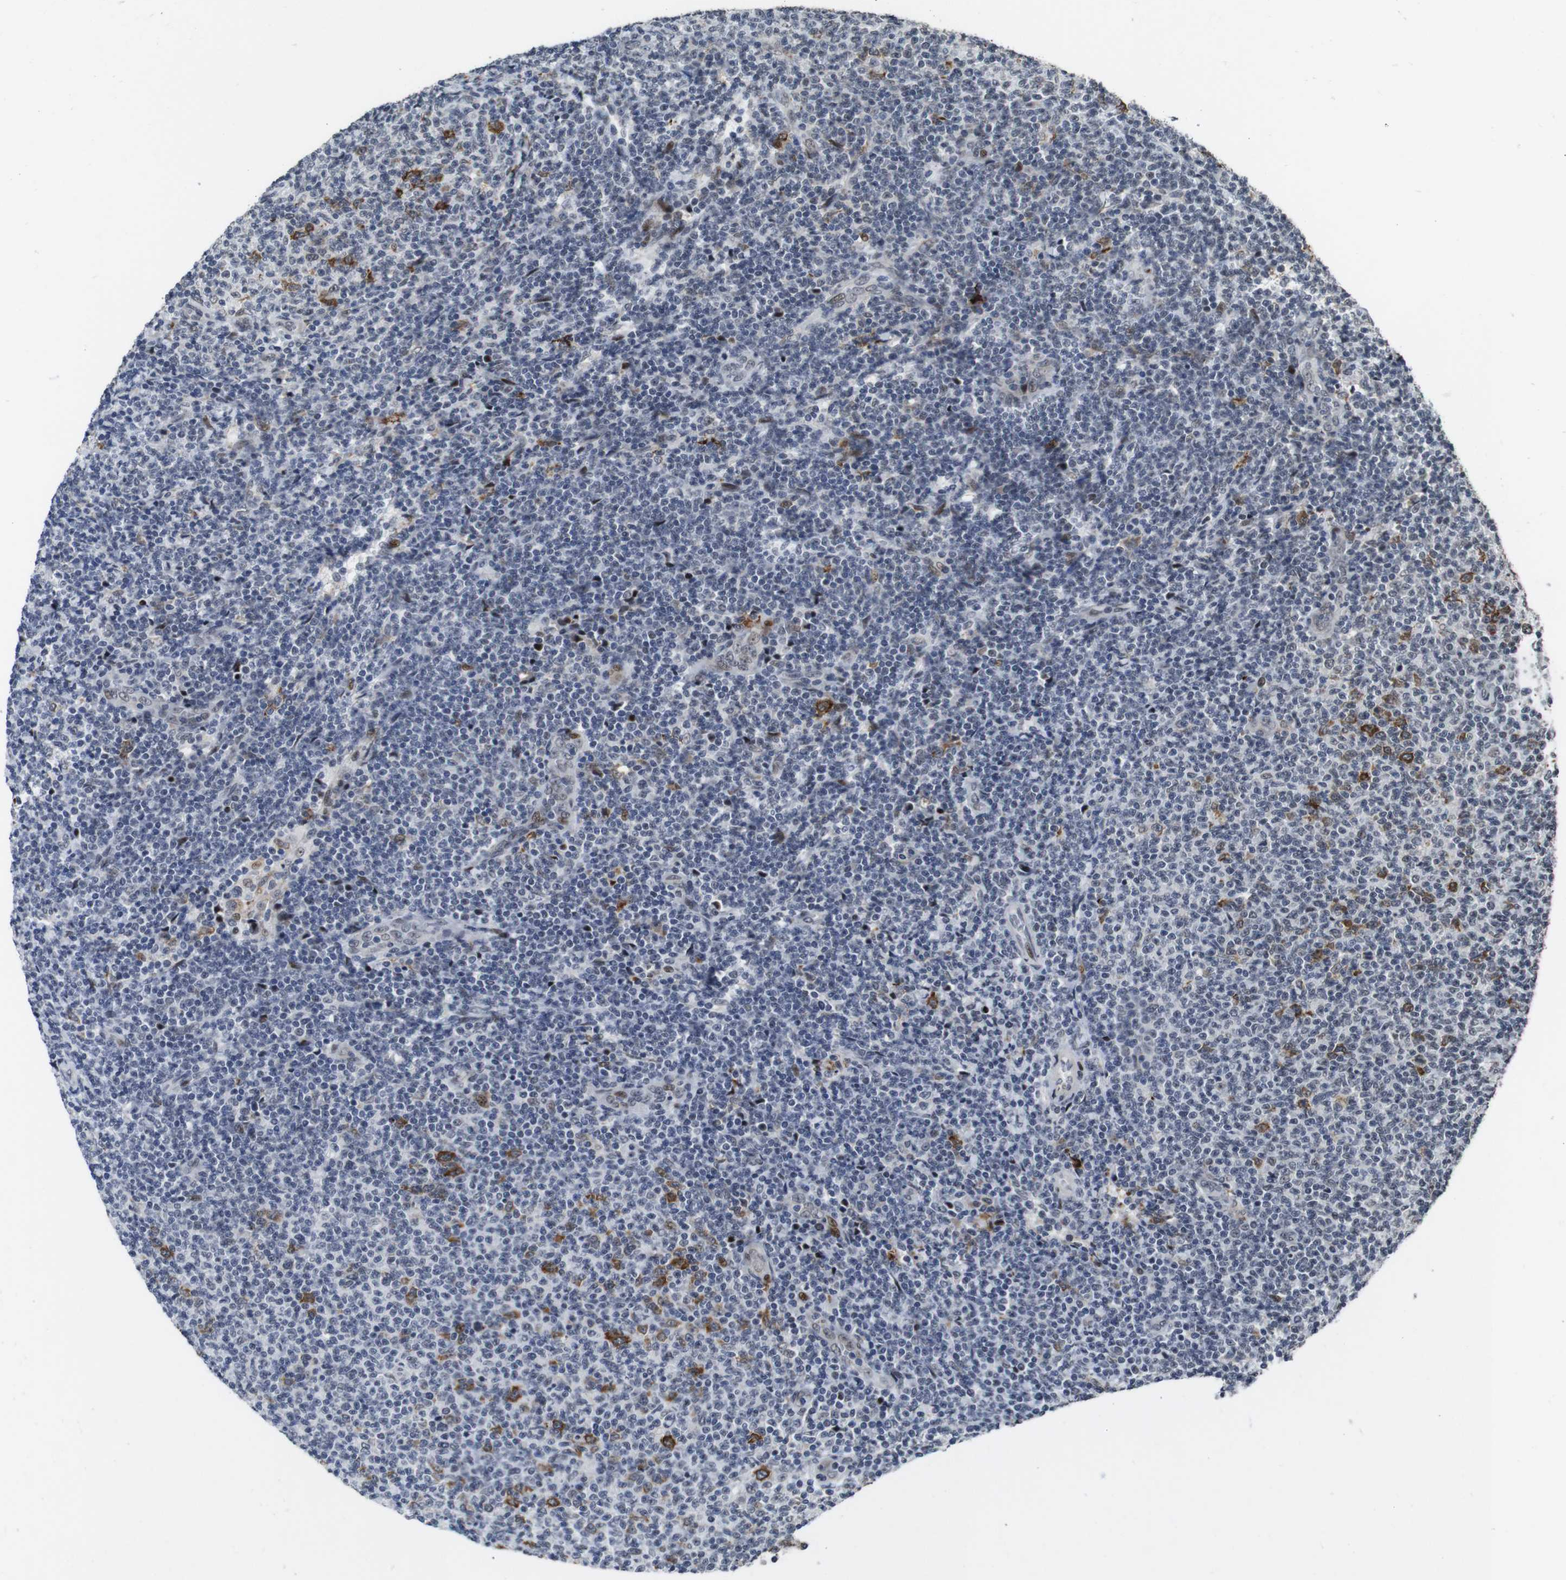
{"staining": {"intensity": "negative", "quantity": "none", "location": "none"}, "tissue": "lymphoma", "cell_type": "Tumor cells", "image_type": "cancer", "snomed": [{"axis": "morphology", "description": "Malignant lymphoma, non-Hodgkin's type, Low grade"}, {"axis": "topography", "description": "Lymph node"}], "caption": "Micrograph shows no significant protein staining in tumor cells of lymphoma. (DAB IHC visualized using brightfield microscopy, high magnification).", "gene": "EIF4G1", "patient": {"sex": "male", "age": 66}}